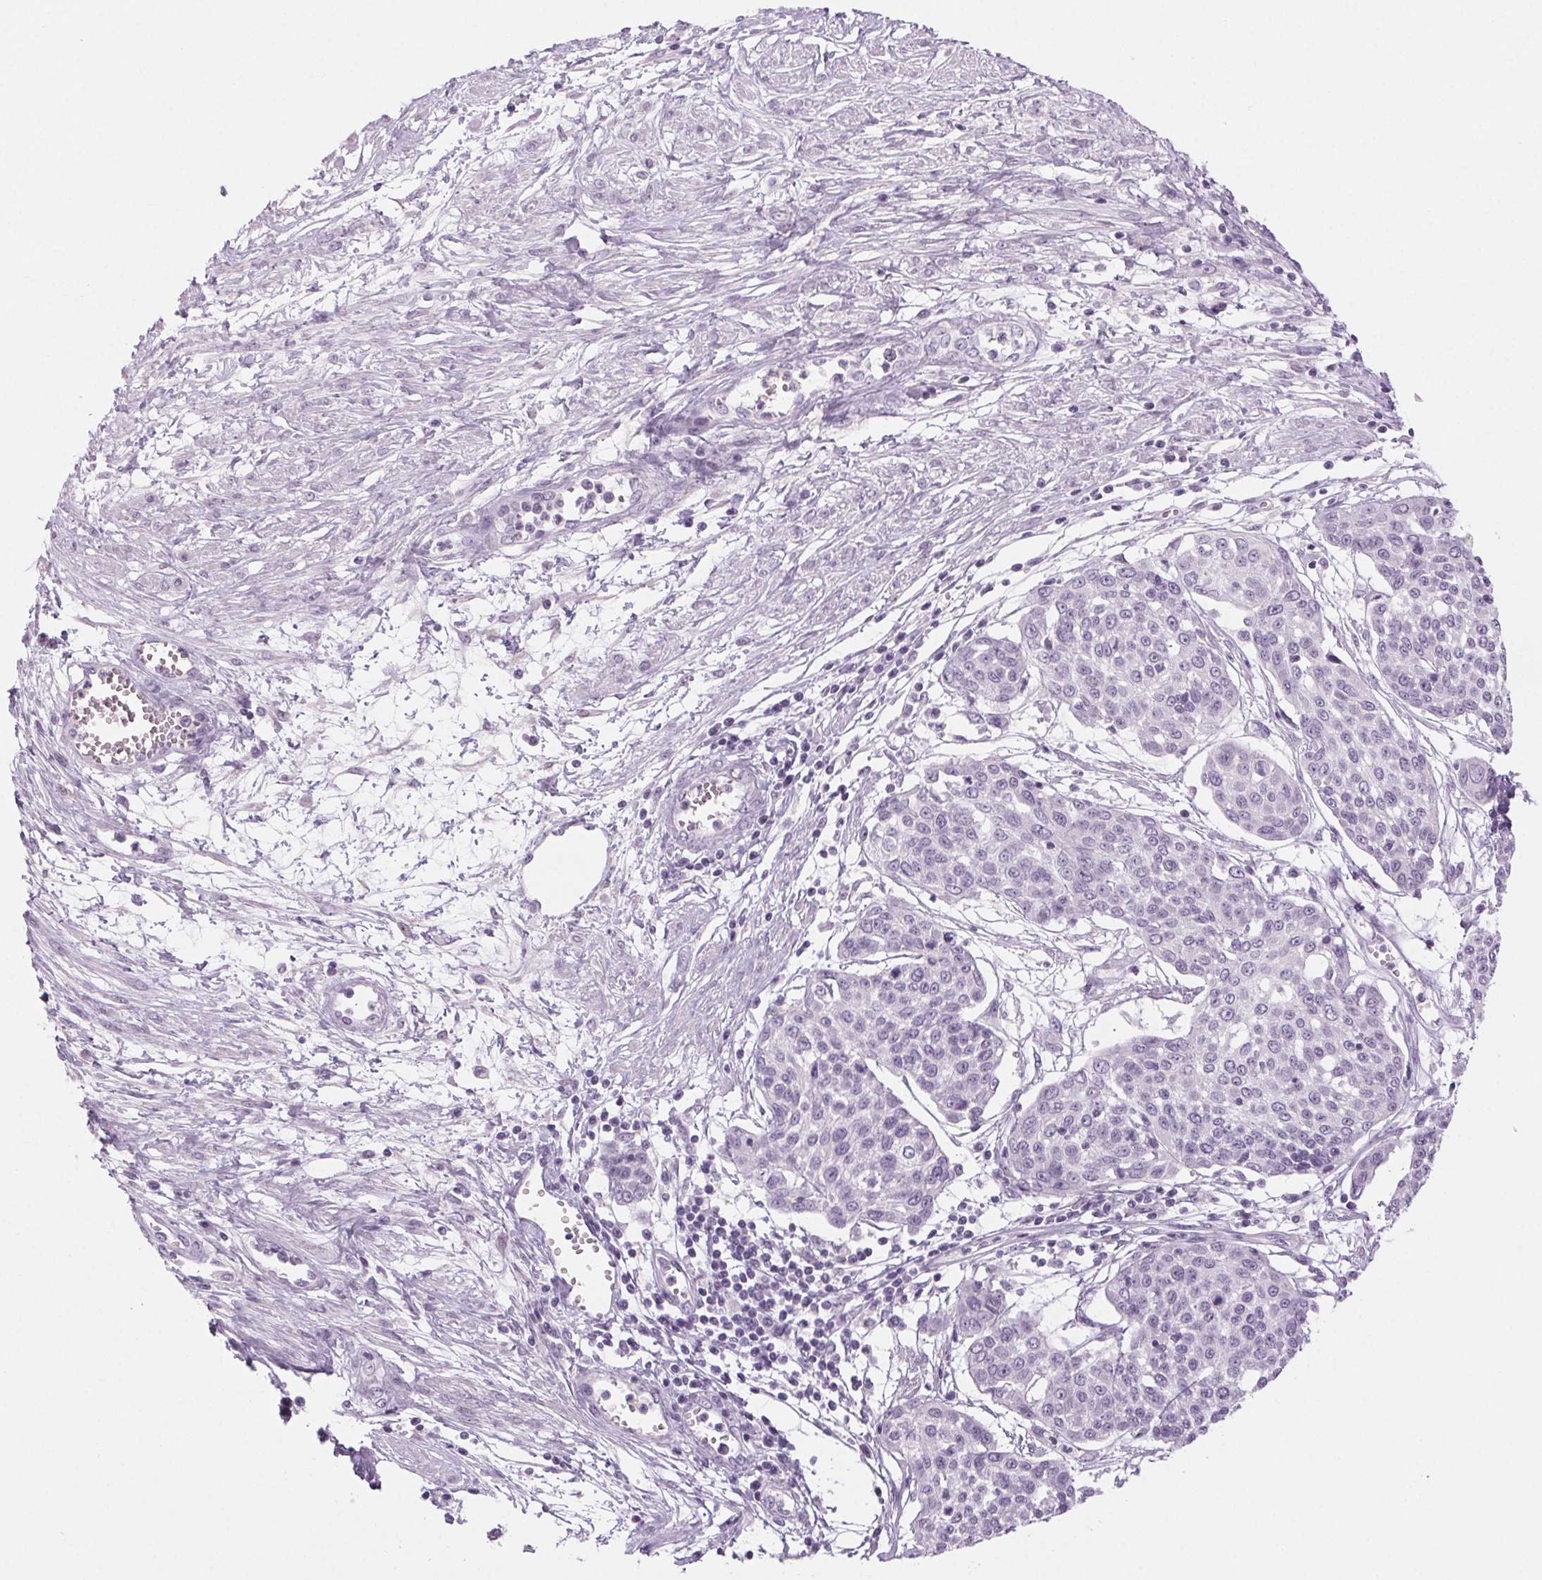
{"staining": {"intensity": "negative", "quantity": "none", "location": "none"}, "tissue": "cervical cancer", "cell_type": "Tumor cells", "image_type": "cancer", "snomed": [{"axis": "morphology", "description": "Squamous cell carcinoma, NOS"}, {"axis": "topography", "description": "Cervix"}], "caption": "Micrograph shows no protein expression in tumor cells of cervical squamous cell carcinoma tissue.", "gene": "SLC6A19", "patient": {"sex": "female", "age": 34}}